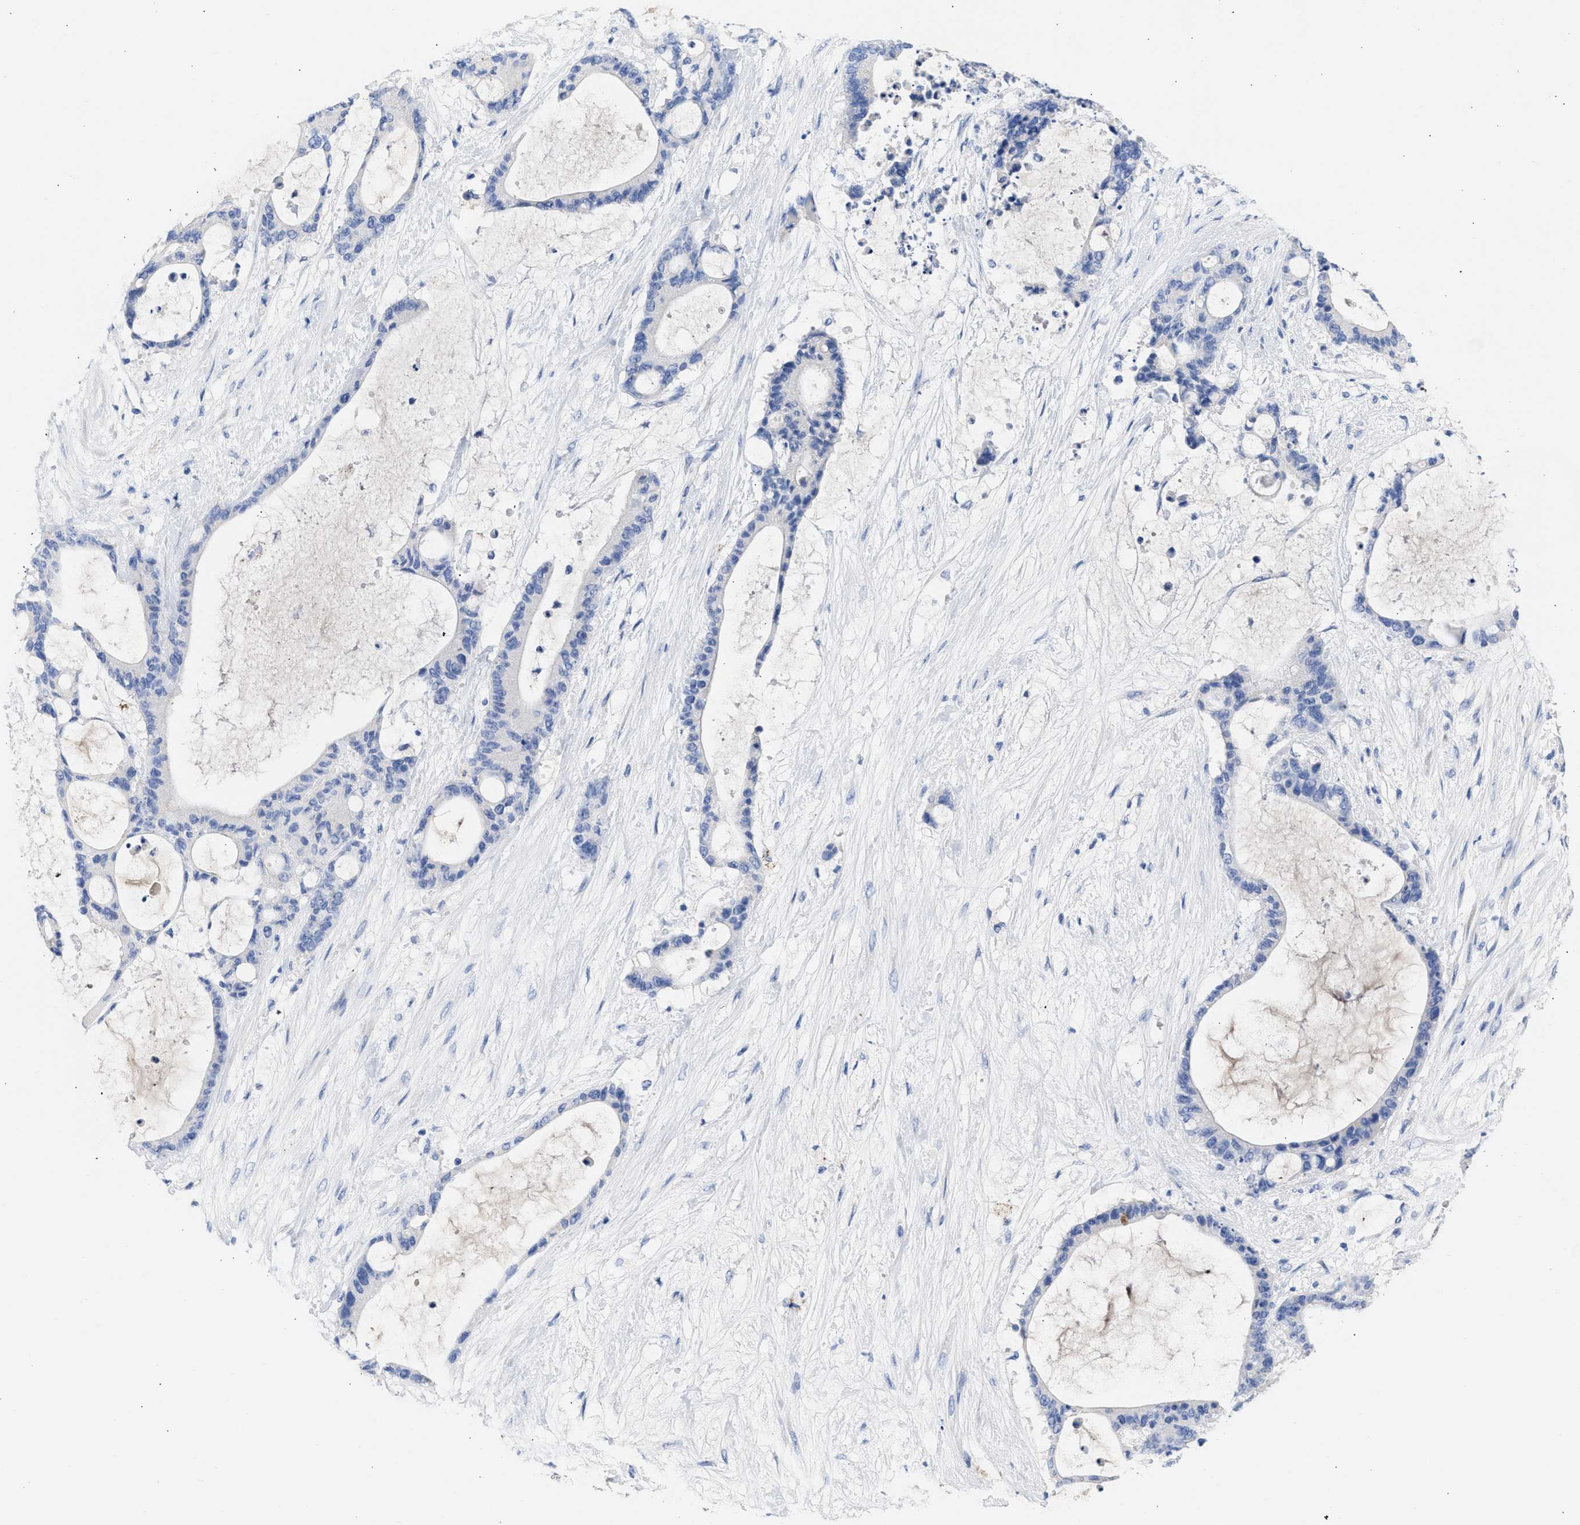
{"staining": {"intensity": "negative", "quantity": "none", "location": "none"}, "tissue": "liver cancer", "cell_type": "Tumor cells", "image_type": "cancer", "snomed": [{"axis": "morphology", "description": "Cholangiocarcinoma"}, {"axis": "topography", "description": "Liver"}], "caption": "This is an immunohistochemistry photomicrograph of liver cancer. There is no positivity in tumor cells.", "gene": "RSPH1", "patient": {"sex": "female", "age": 73}}